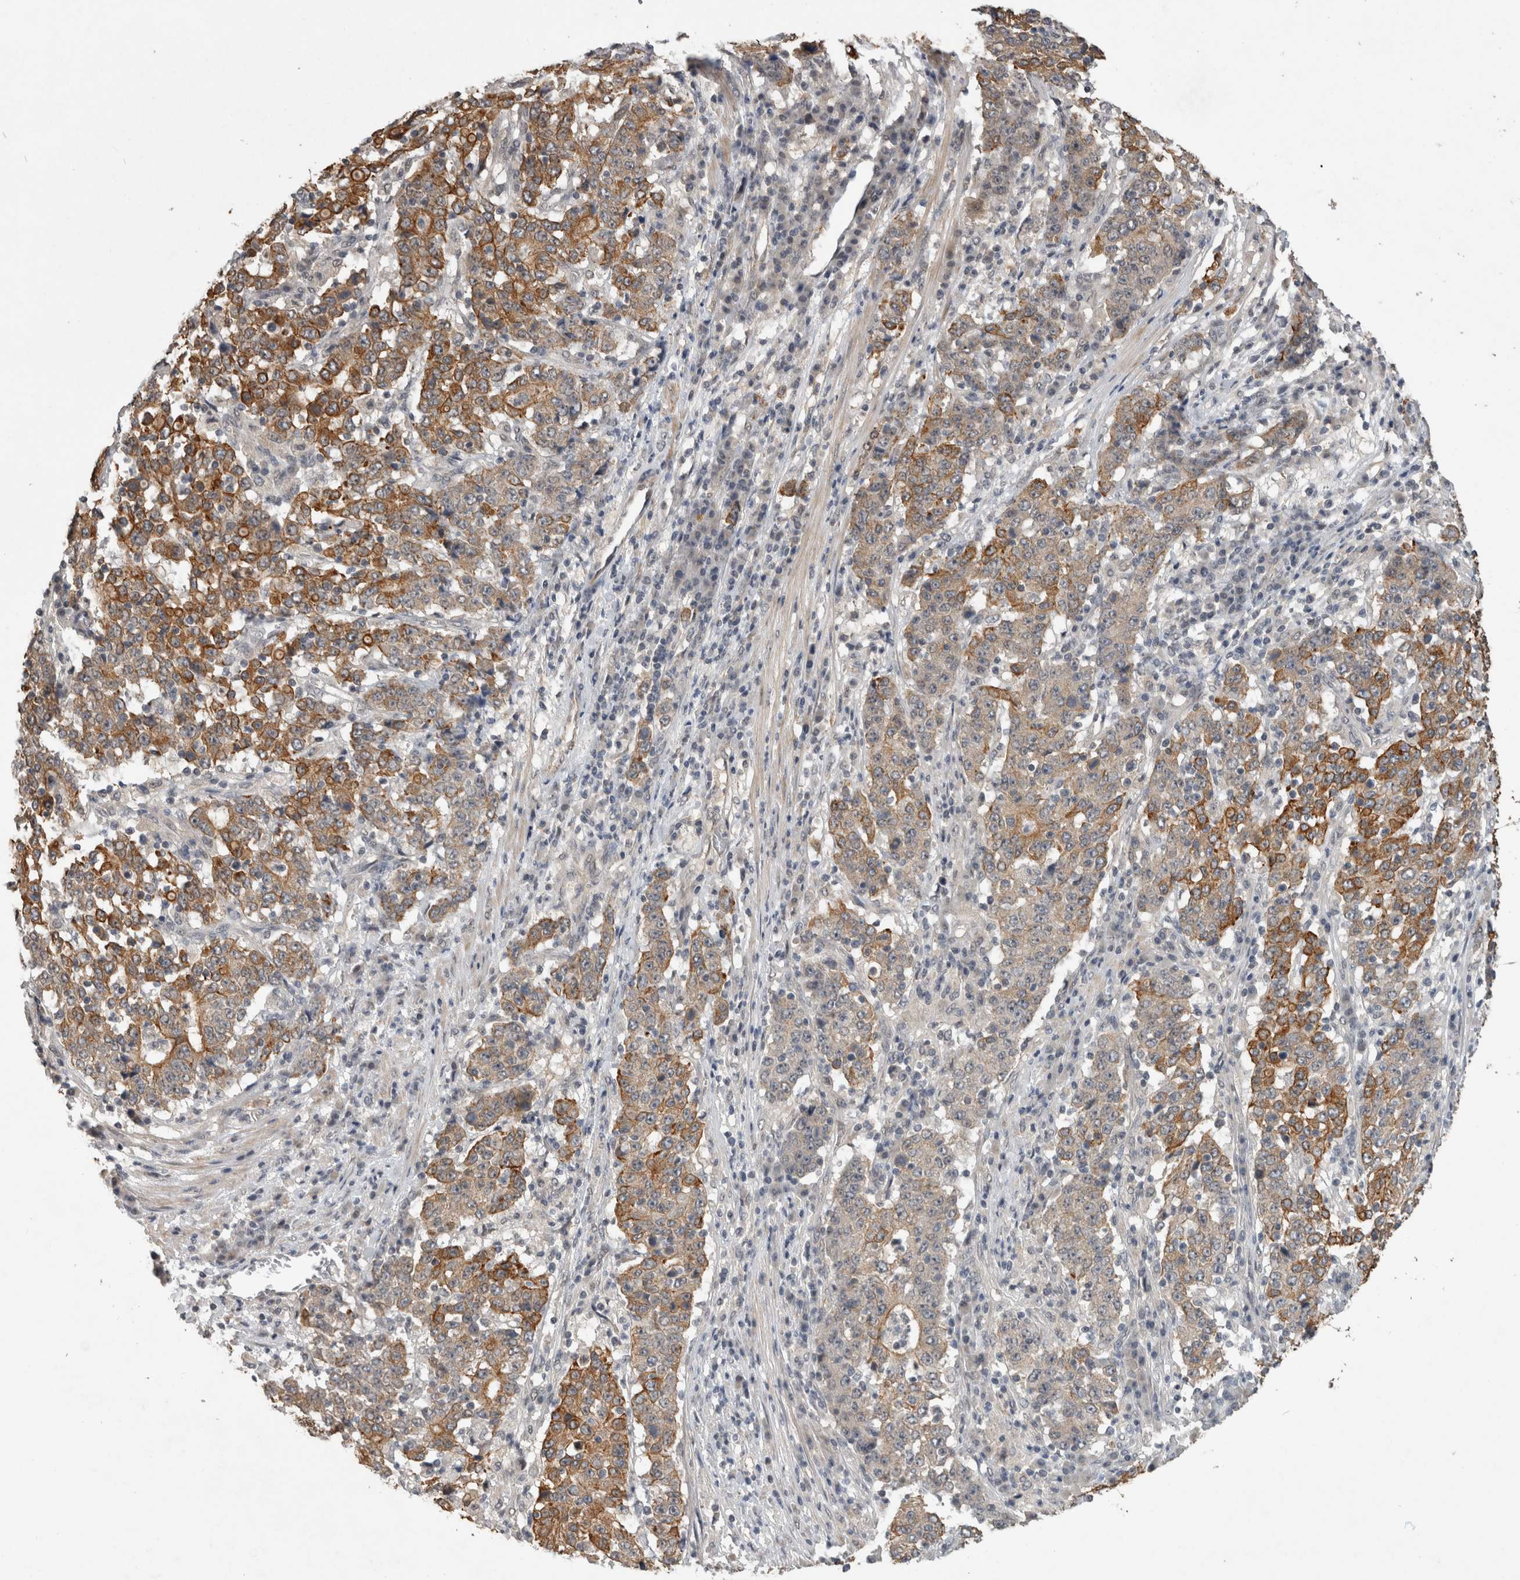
{"staining": {"intensity": "moderate", "quantity": "25%-75%", "location": "cytoplasmic/membranous"}, "tissue": "stomach cancer", "cell_type": "Tumor cells", "image_type": "cancer", "snomed": [{"axis": "morphology", "description": "Adenocarcinoma, NOS"}, {"axis": "topography", "description": "Stomach"}], "caption": "The immunohistochemical stain highlights moderate cytoplasmic/membranous positivity in tumor cells of stomach adenocarcinoma tissue. The protein of interest is shown in brown color, while the nuclei are stained blue.", "gene": "RHPN1", "patient": {"sex": "male", "age": 59}}